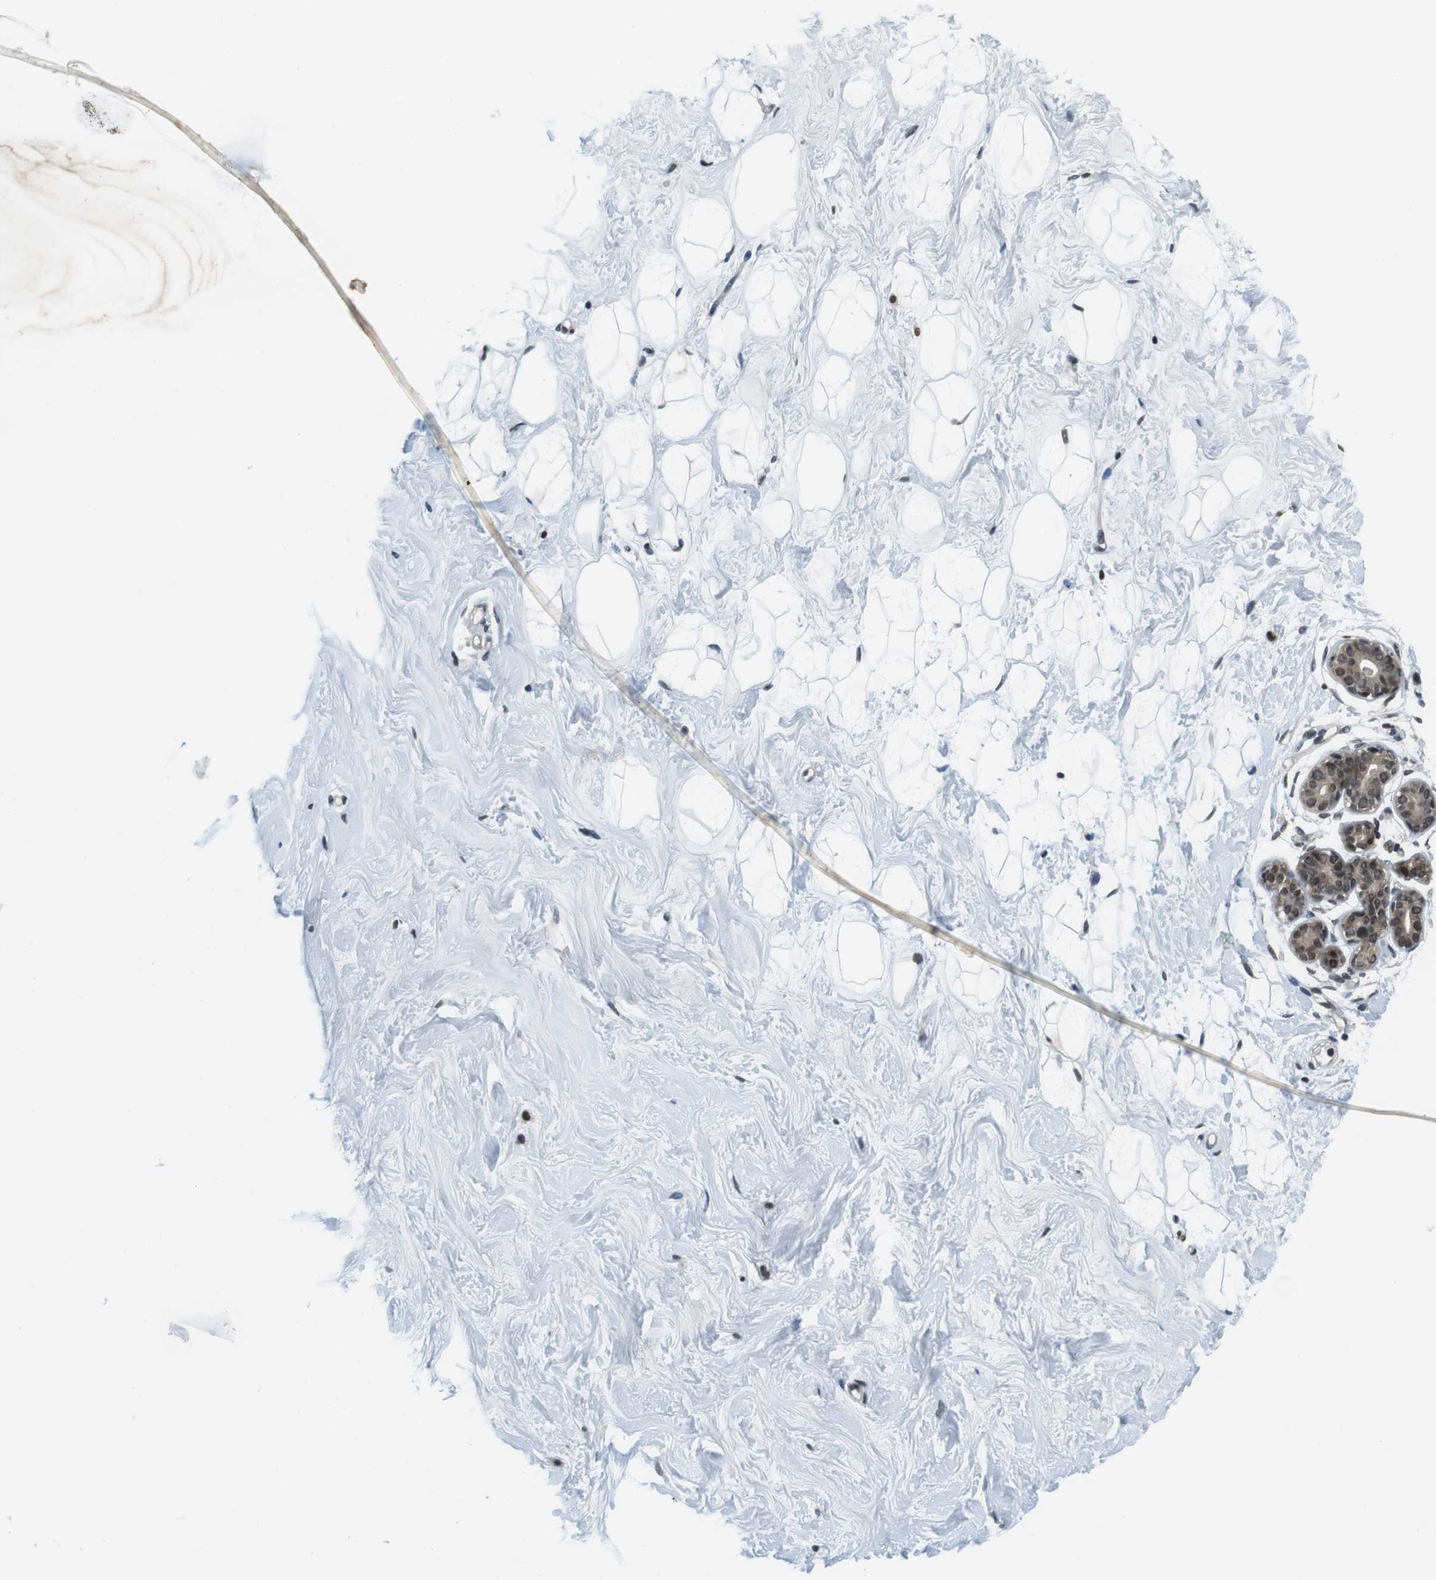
{"staining": {"intensity": "moderate", "quantity": ">75%", "location": "nuclear"}, "tissue": "breast", "cell_type": "Adipocytes", "image_type": "normal", "snomed": [{"axis": "morphology", "description": "Normal tissue, NOS"}, {"axis": "topography", "description": "Breast"}], "caption": "High-magnification brightfield microscopy of benign breast stained with DAB (brown) and counterstained with hematoxylin (blue). adipocytes exhibit moderate nuclear expression is present in approximately>75% of cells.", "gene": "NEK4", "patient": {"sex": "female", "age": 23}}